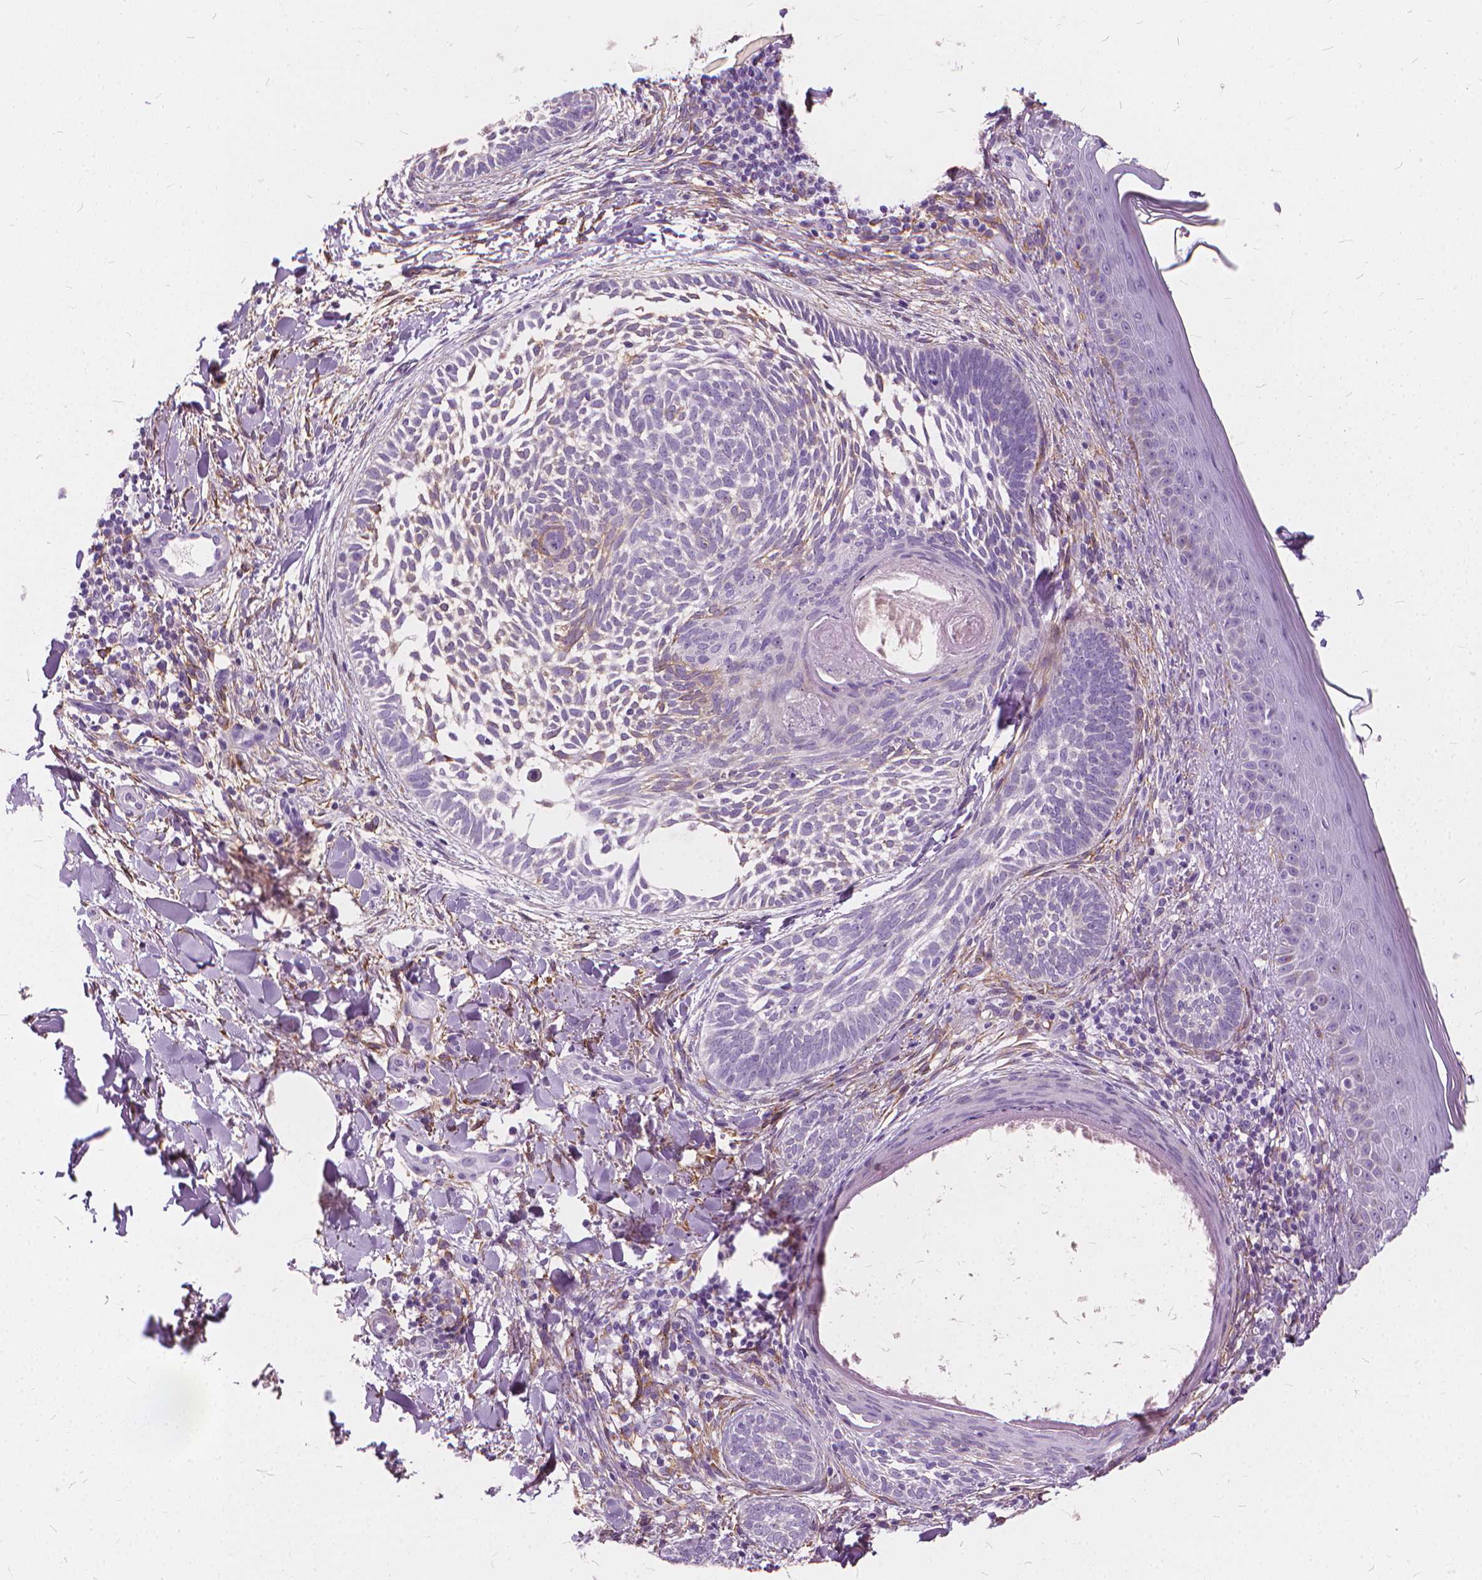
{"staining": {"intensity": "negative", "quantity": "none", "location": "none"}, "tissue": "skin cancer", "cell_type": "Tumor cells", "image_type": "cancer", "snomed": [{"axis": "morphology", "description": "Normal tissue, NOS"}, {"axis": "morphology", "description": "Basal cell carcinoma"}, {"axis": "topography", "description": "Skin"}], "caption": "This is an immunohistochemistry histopathology image of skin basal cell carcinoma. There is no expression in tumor cells.", "gene": "DNM1", "patient": {"sex": "male", "age": 46}}